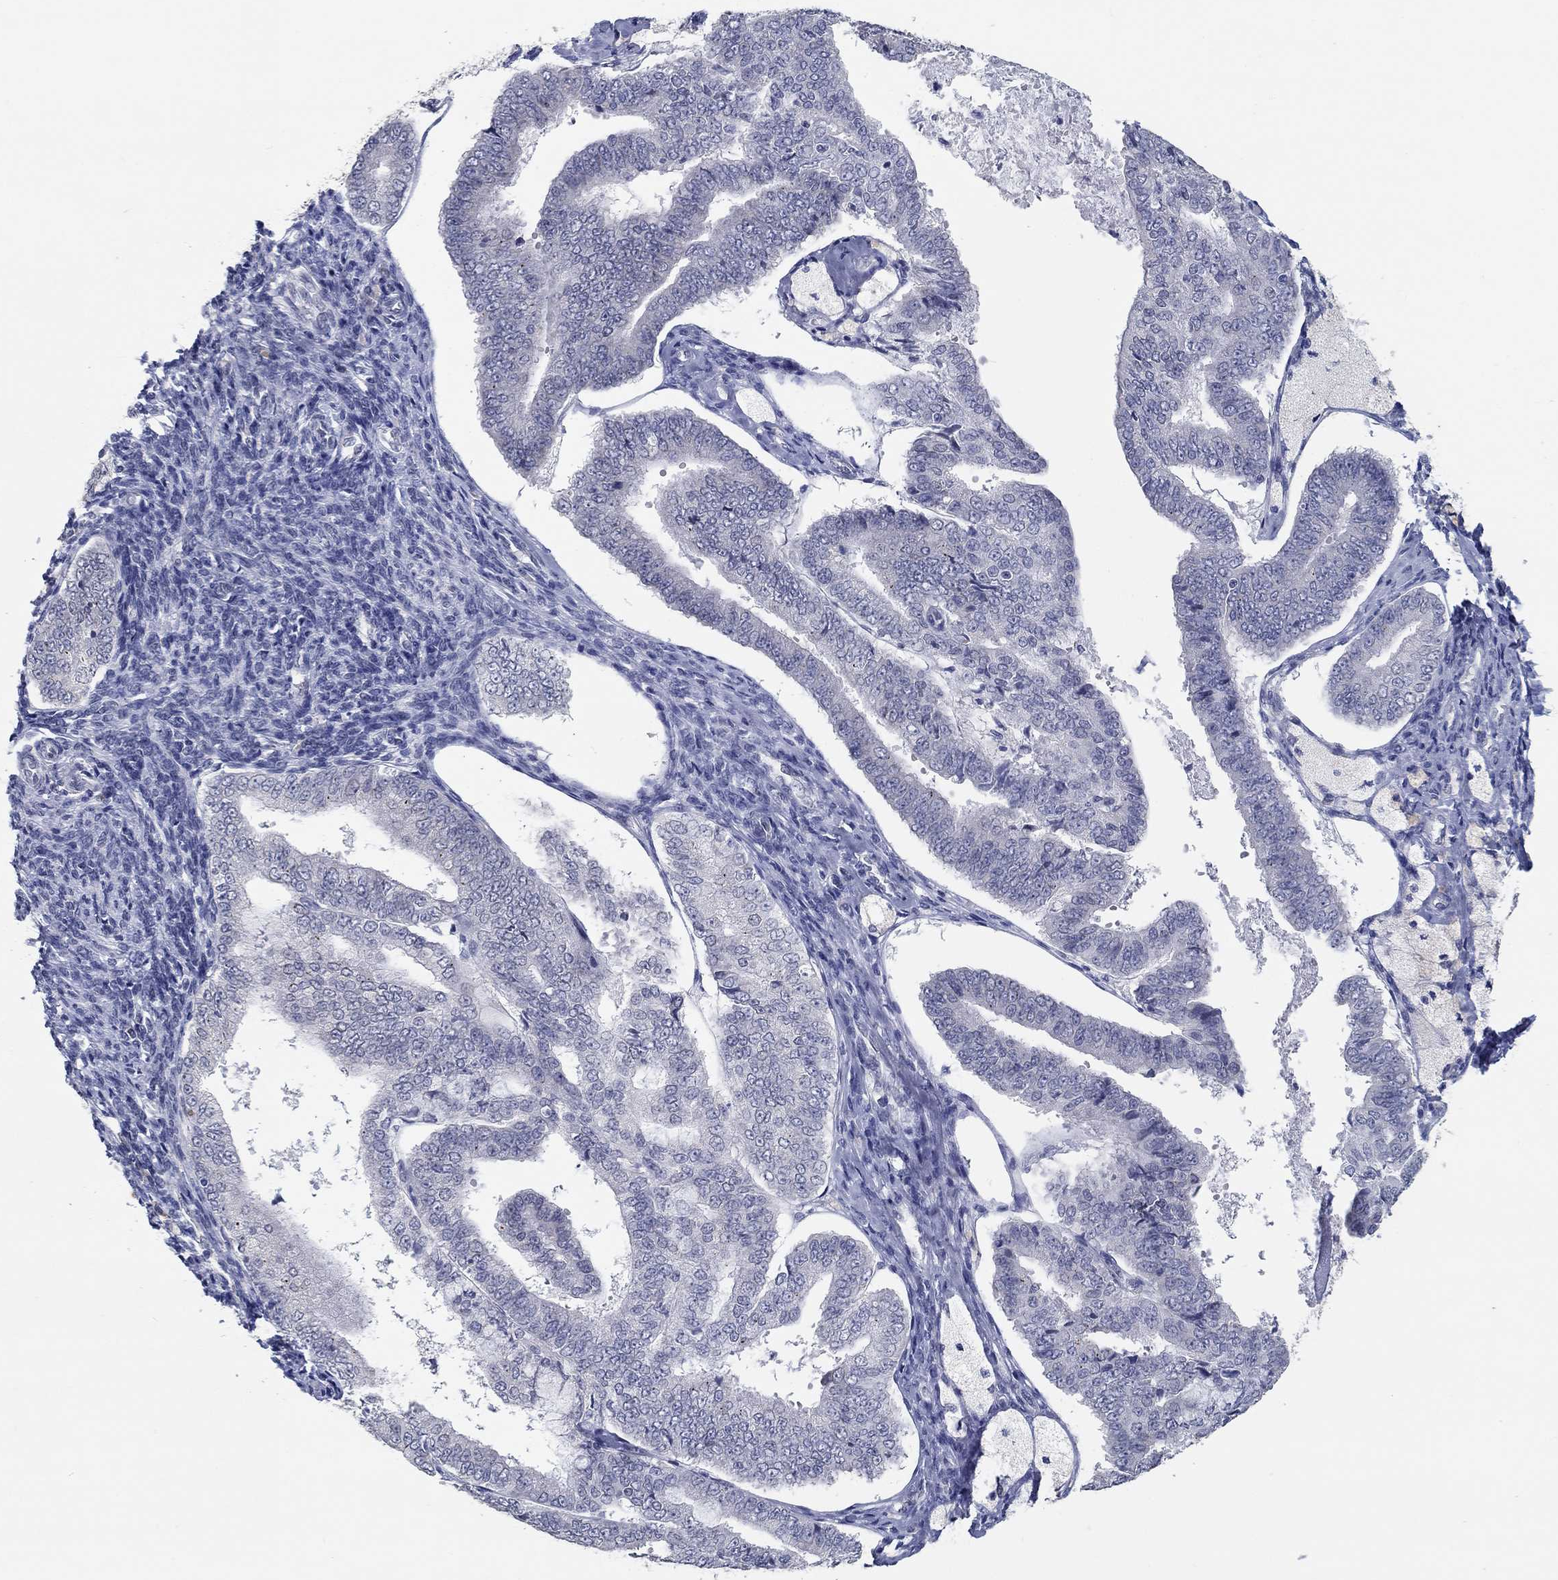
{"staining": {"intensity": "negative", "quantity": "none", "location": "none"}, "tissue": "endometrial cancer", "cell_type": "Tumor cells", "image_type": "cancer", "snomed": [{"axis": "morphology", "description": "Adenocarcinoma, NOS"}, {"axis": "topography", "description": "Endometrium"}], "caption": "Image shows no protein expression in tumor cells of adenocarcinoma (endometrial) tissue.", "gene": "NUP155", "patient": {"sex": "female", "age": 63}}